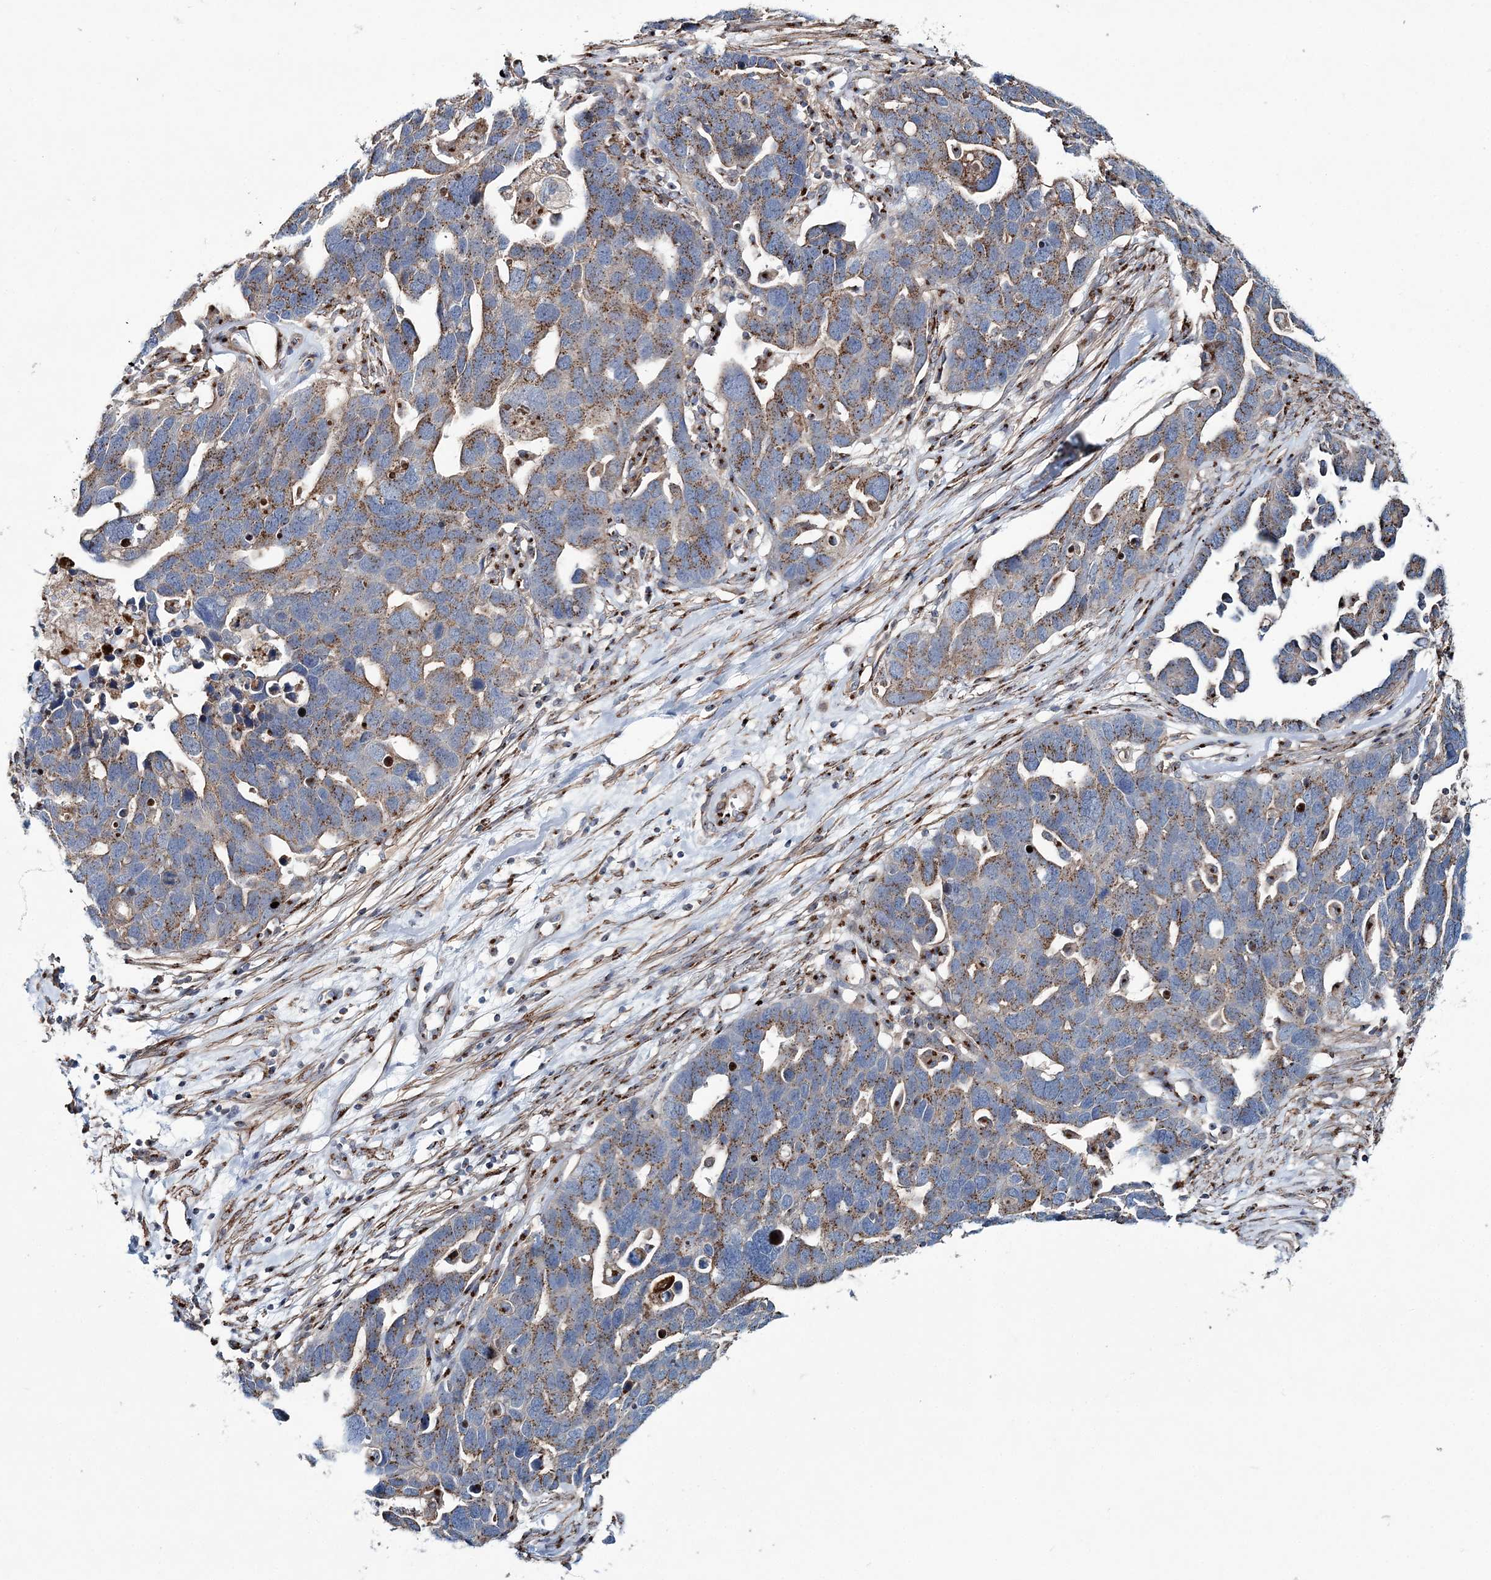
{"staining": {"intensity": "moderate", "quantity": ">75%", "location": "cytoplasmic/membranous"}, "tissue": "ovarian cancer", "cell_type": "Tumor cells", "image_type": "cancer", "snomed": [{"axis": "morphology", "description": "Cystadenocarcinoma, serous, NOS"}, {"axis": "topography", "description": "Ovary"}], "caption": "Brown immunohistochemical staining in ovarian cancer displays moderate cytoplasmic/membranous positivity in approximately >75% of tumor cells.", "gene": "MAN1A2", "patient": {"sex": "female", "age": 54}}